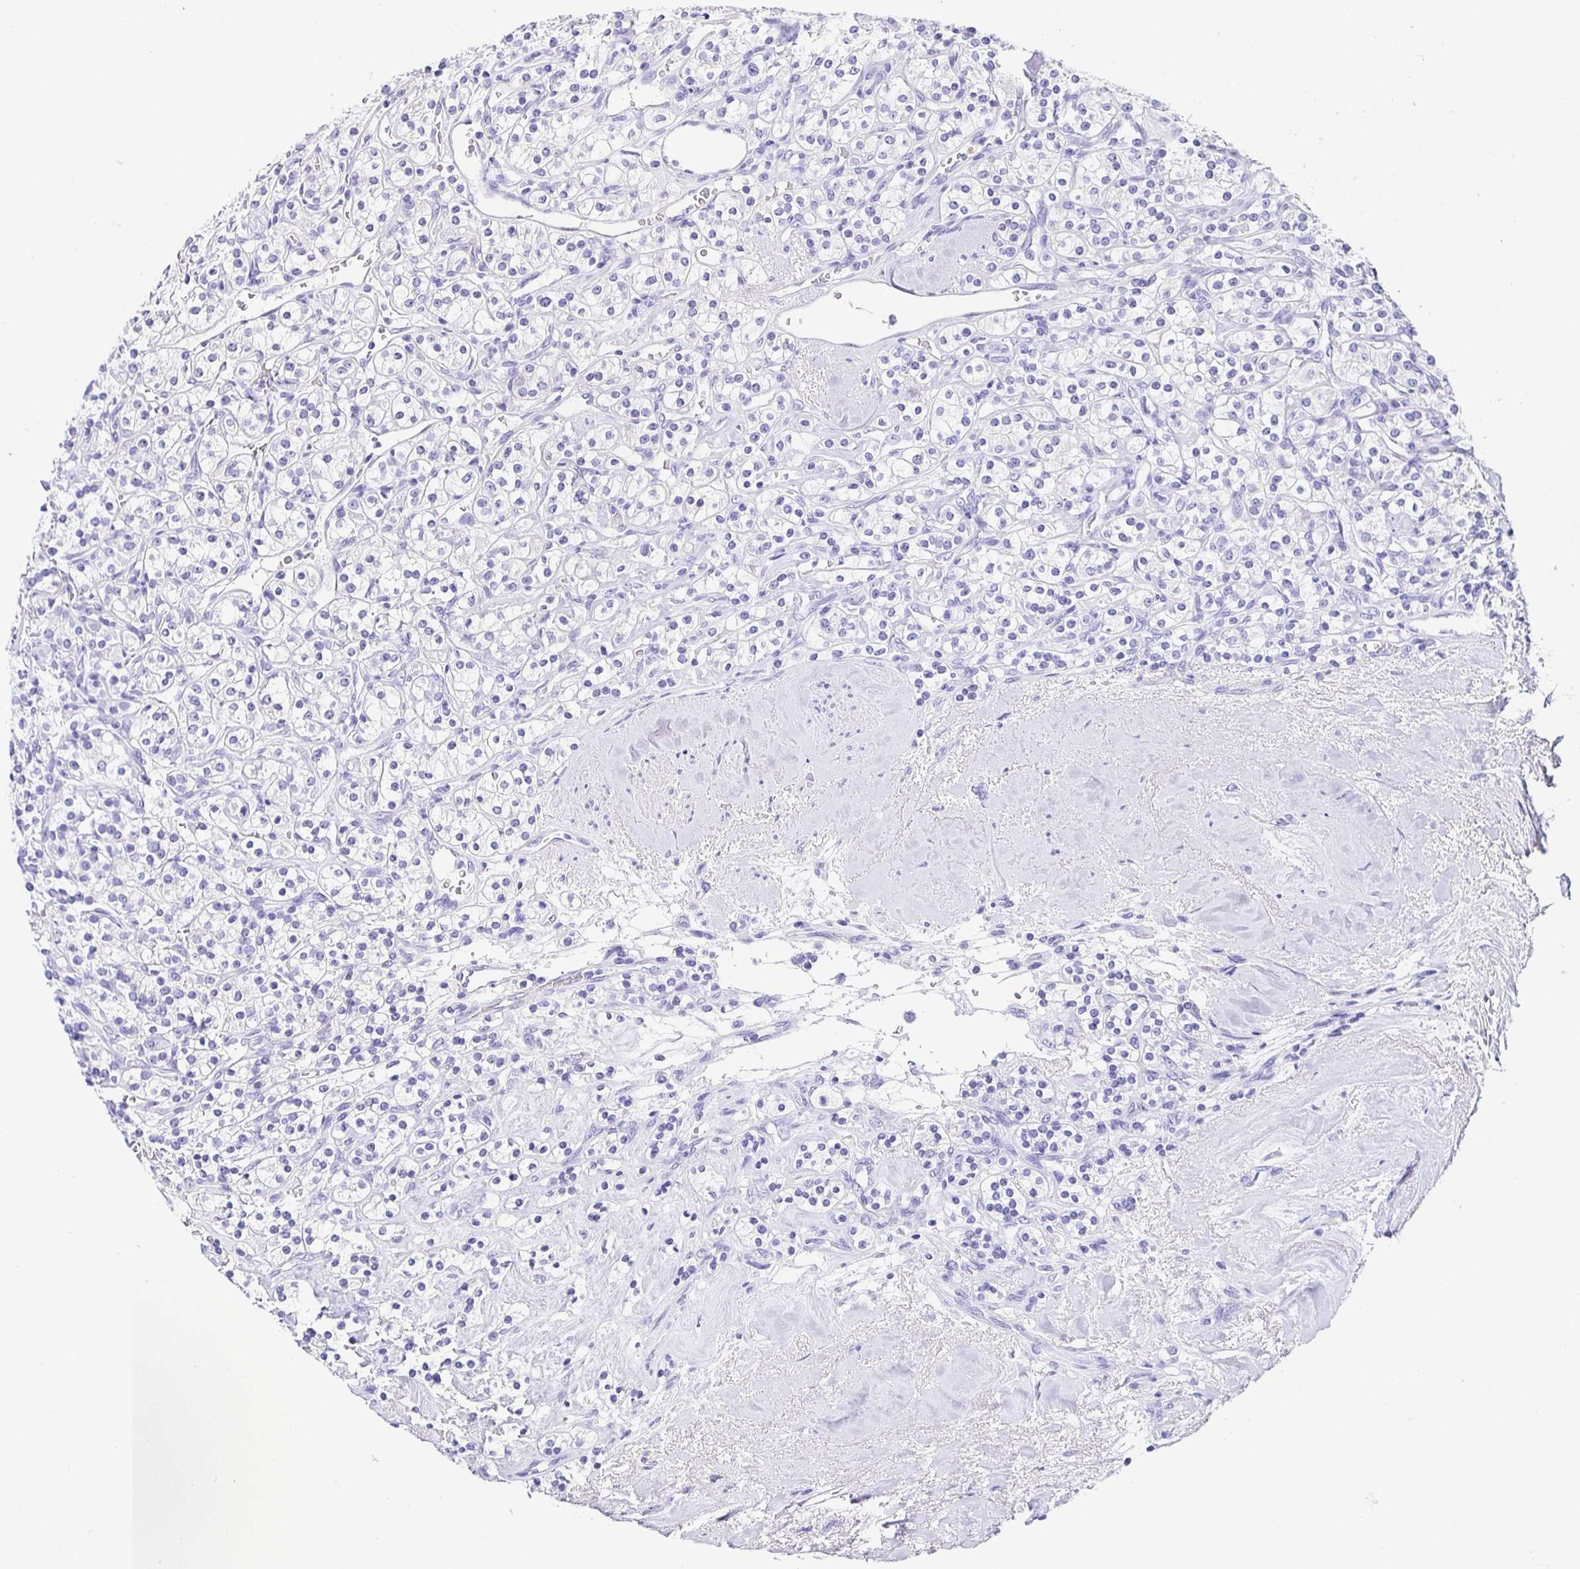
{"staining": {"intensity": "negative", "quantity": "none", "location": "none"}, "tissue": "renal cancer", "cell_type": "Tumor cells", "image_type": "cancer", "snomed": [{"axis": "morphology", "description": "Adenocarcinoma, NOS"}, {"axis": "topography", "description": "Kidney"}], "caption": "Tumor cells show no significant staining in renal cancer (adenocarcinoma).", "gene": "PRAMEF19", "patient": {"sex": "male", "age": 77}}